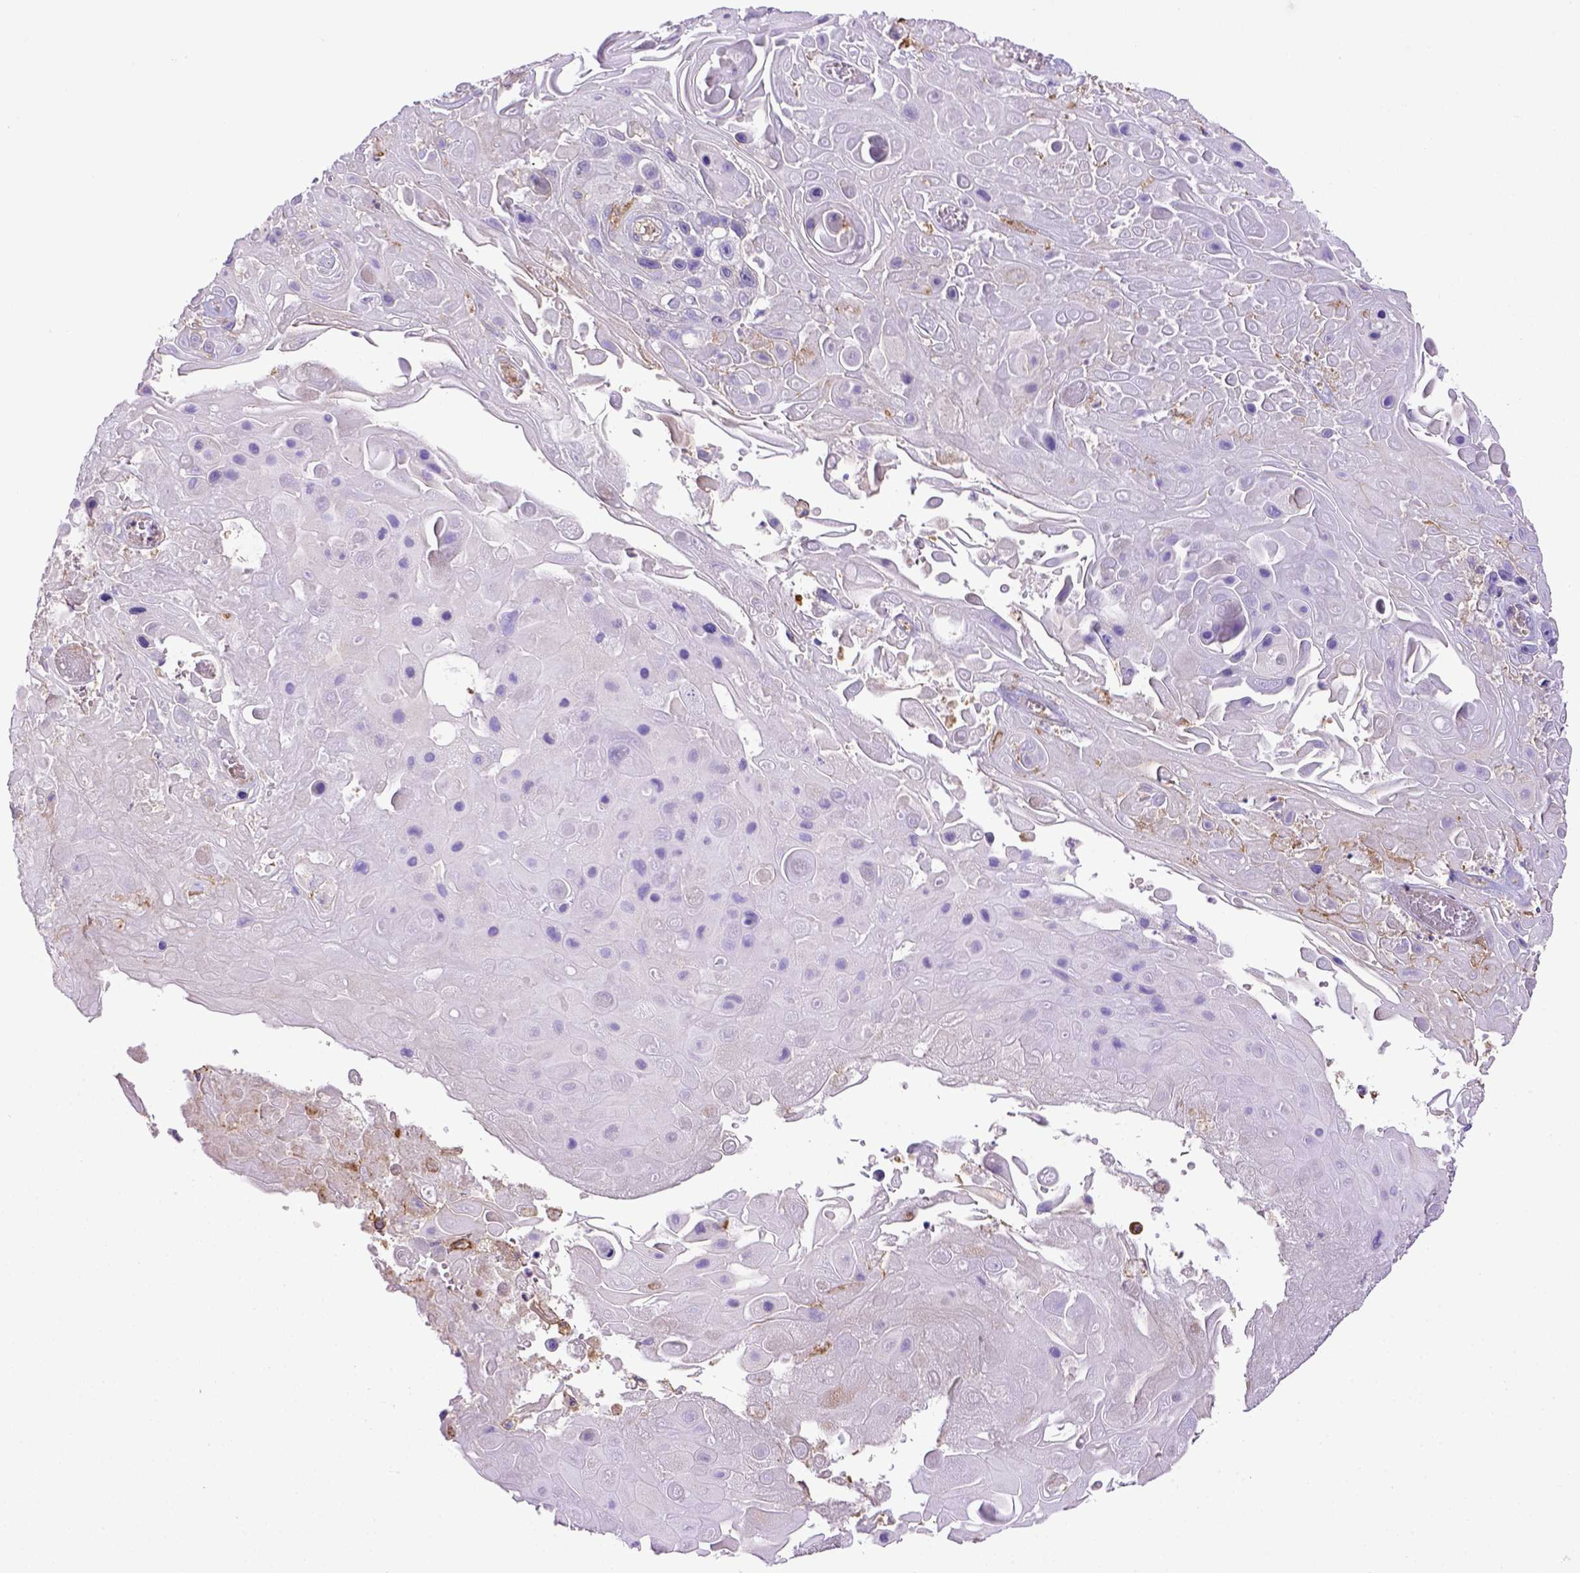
{"staining": {"intensity": "negative", "quantity": "none", "location": "none"}, "tissue": "skin cancer", "cell_type": "Tumor cells", "image_type": "cancer", "snomed": [{"axis": "morphology", "description": "Squamous cell carcinoma, NOS"}, {"axis": "topography", "description": "Skin"}], "caption": "An IHC histopathology image of skin squamous cell carcinoma is shown. There is no staining in tumor cells of skin squamous cell carcinoma.", "gene": "CD40", "patient": {"sex": "male", "age": 82}}